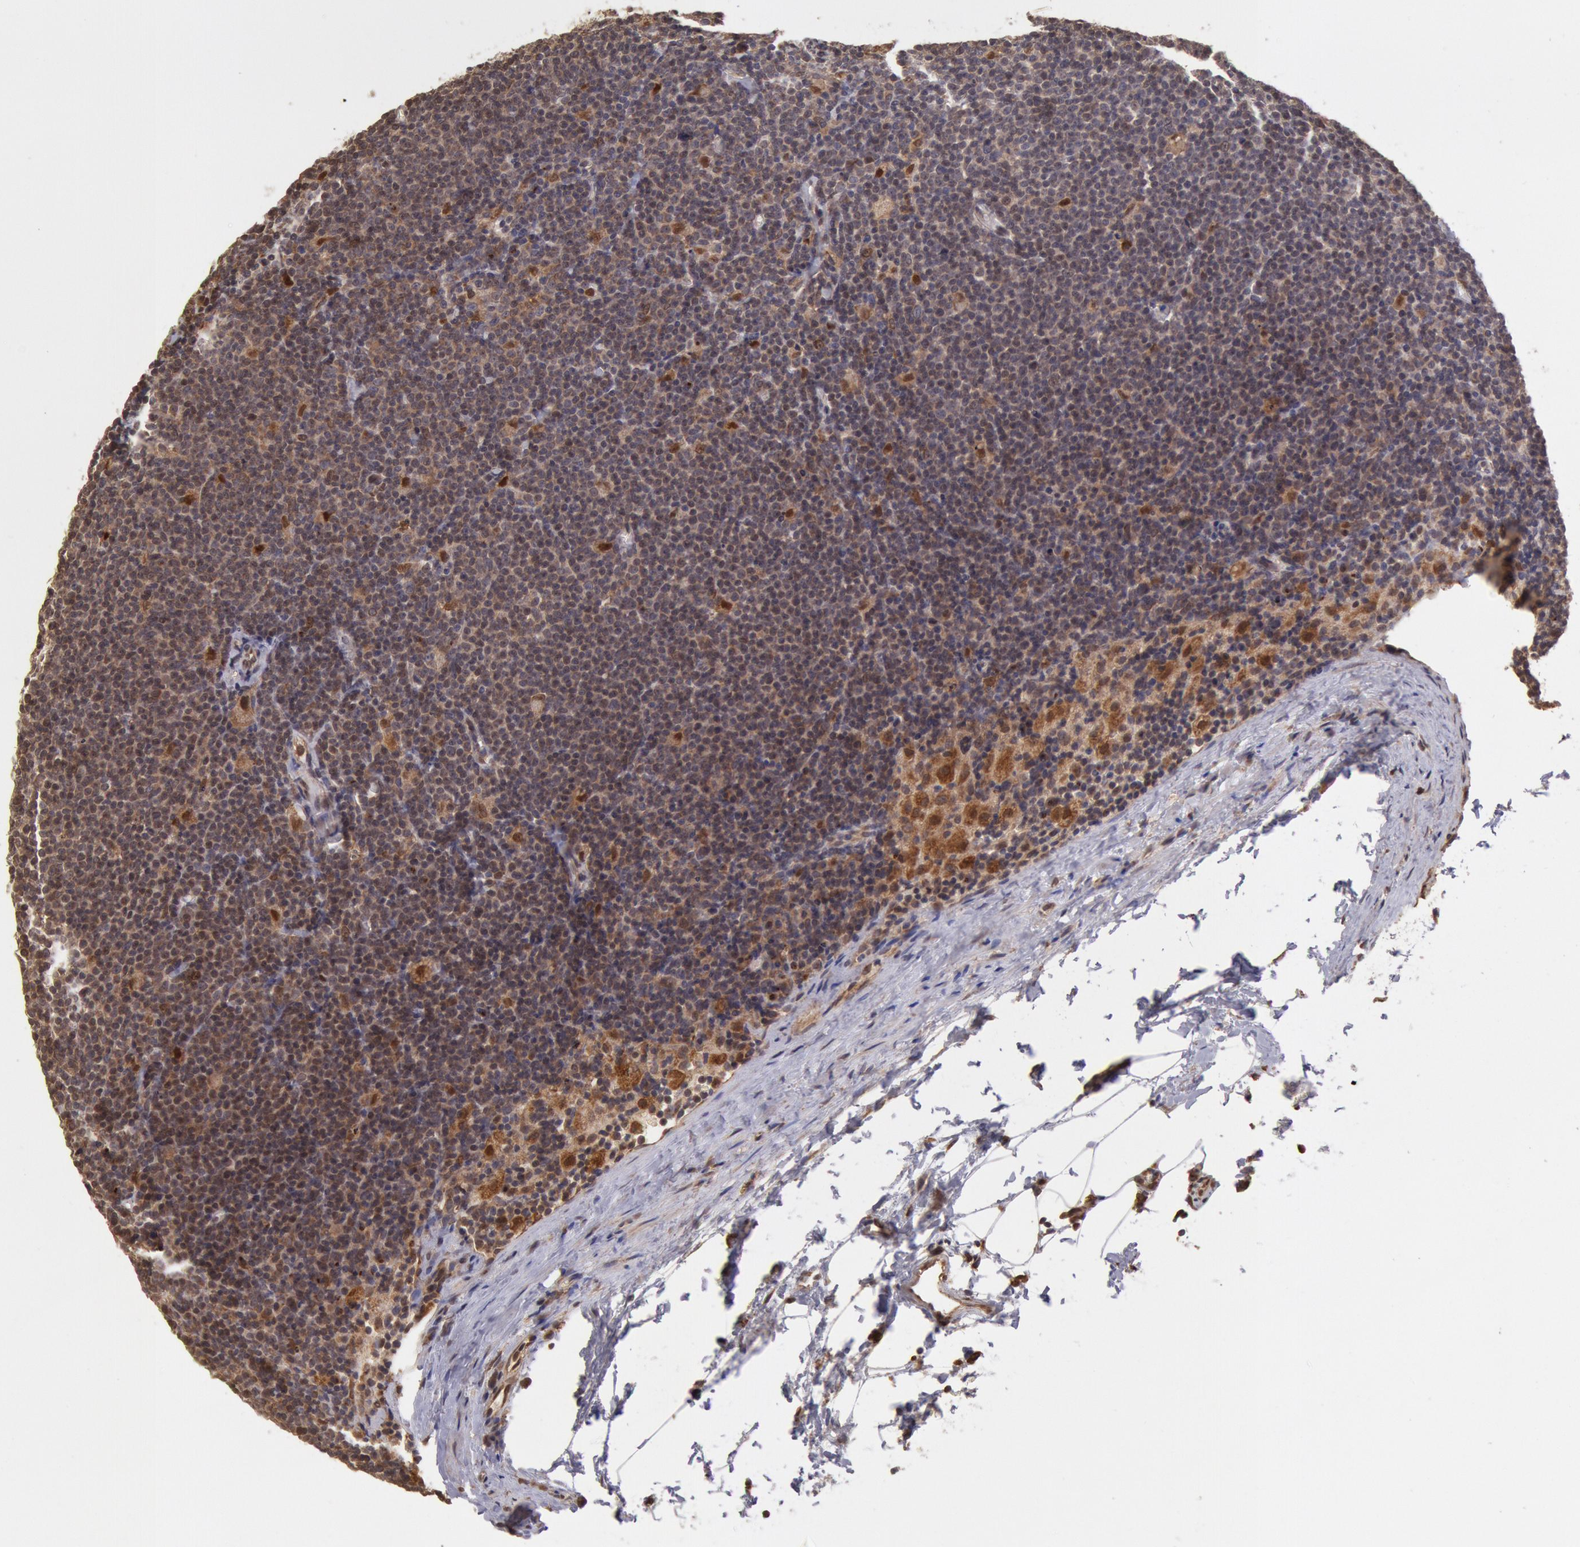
{"staining": {"intensity": "moderate", "quantity": ">75%", "location": "cytoplasmic/membranous,nuclear"}, "tissue": "lymphoma", "cell_type": "Tumor cells", "image_type": "cancer", "snomed": [{"axis": "morphology", "description": "Malignant lymphoma, non-Hodgkin's type, Low grade"}, {"axis": "topography", "description": "Lymph node"}], "caption": "An IHC micrograph of tumor tissue is shown. Protein staining in brown labels moderate cytoplasmic/membranous and nuclear positivity in malignant lymphoma, non-Hodgkin's type (low-grade) within tumor cells.", "gene": "COMT", "patient": {"sex": "male", "age": 65}}